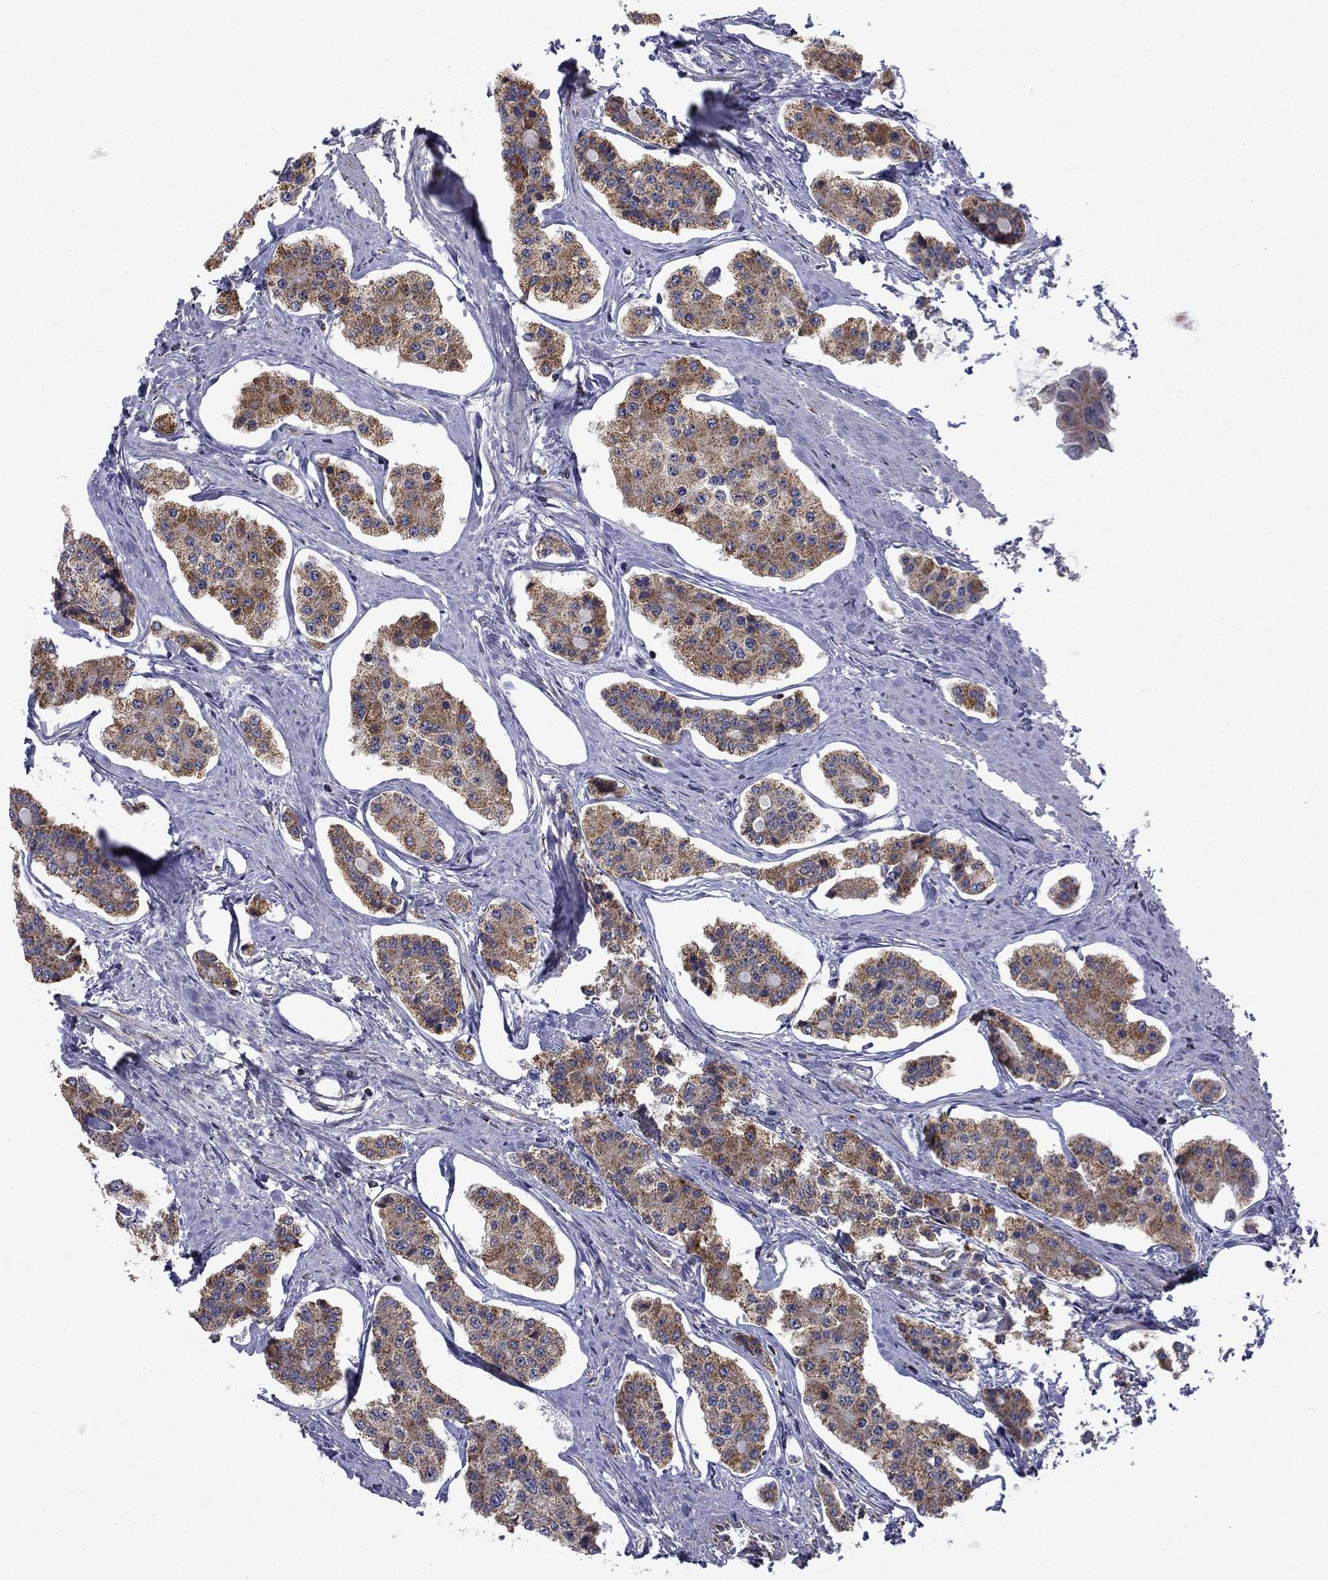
{"staining": {"intensity": "moderate", "quantity": ">75%", "location": "cytoplasmic/membranous"}, "tissue": "carcinoid", "cell_type": "Tumor cells", "image_type": "cancer", "snomed": [{"axis": "morphology", "description": "Carcinoid, malignant, NOS"}, {"axis": "topography", "description": "Small intestine"}], "caption": "High-power microscopy captured an immunohistochemistry (IHC) micrograph of carcinoid, revealing moderate cytoplasmic/membranous expression in about >75% of tumor cells. Using DAB (brown) and hematoxylin (blue) stains, captured at high magnification using brightfield microscopy.", "gene": "DOP1B", "patient": {"sex": "female", "age": 65}}